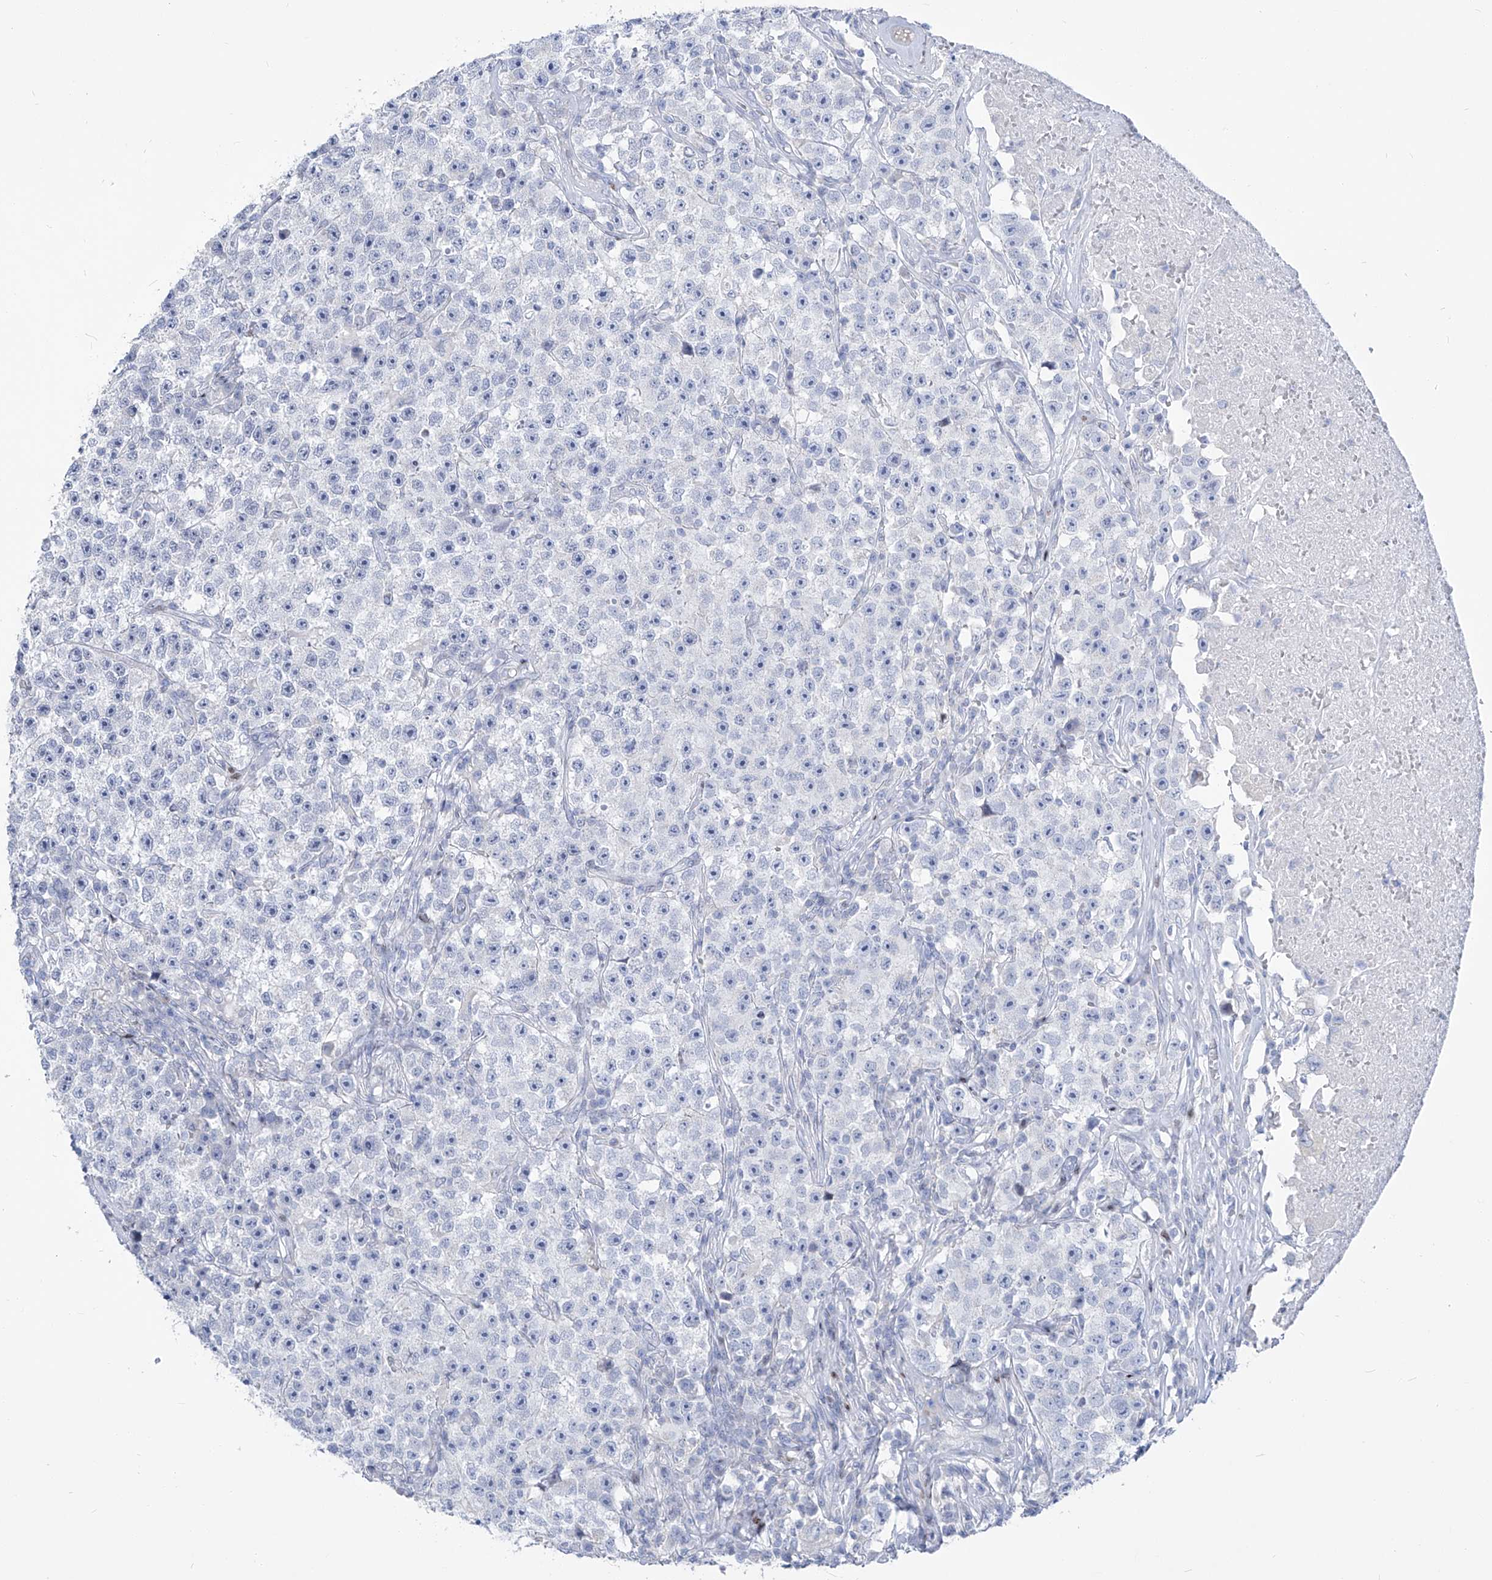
{"staining": {"intensity": "negative", "quantity": "none", "location": "none"}, "tissue": "testis cancer", "cell_type": "Tumor cells", "image_type": "cancer", "snomed": [{"axis": "morphology", "description": "Seminoma, NOS"}, {"axis": "topography", "description": "Testis"}], "caption": "Testis seminoma was stained to show a protein in brown. There is no significant staining in tumor cells. (DAB (3,3'-diaminobenzidine) immunohistochemistry with hematoxylin counter stain).", "gene": "FRS3", "patient": {"sex": "male", "age": 22}}